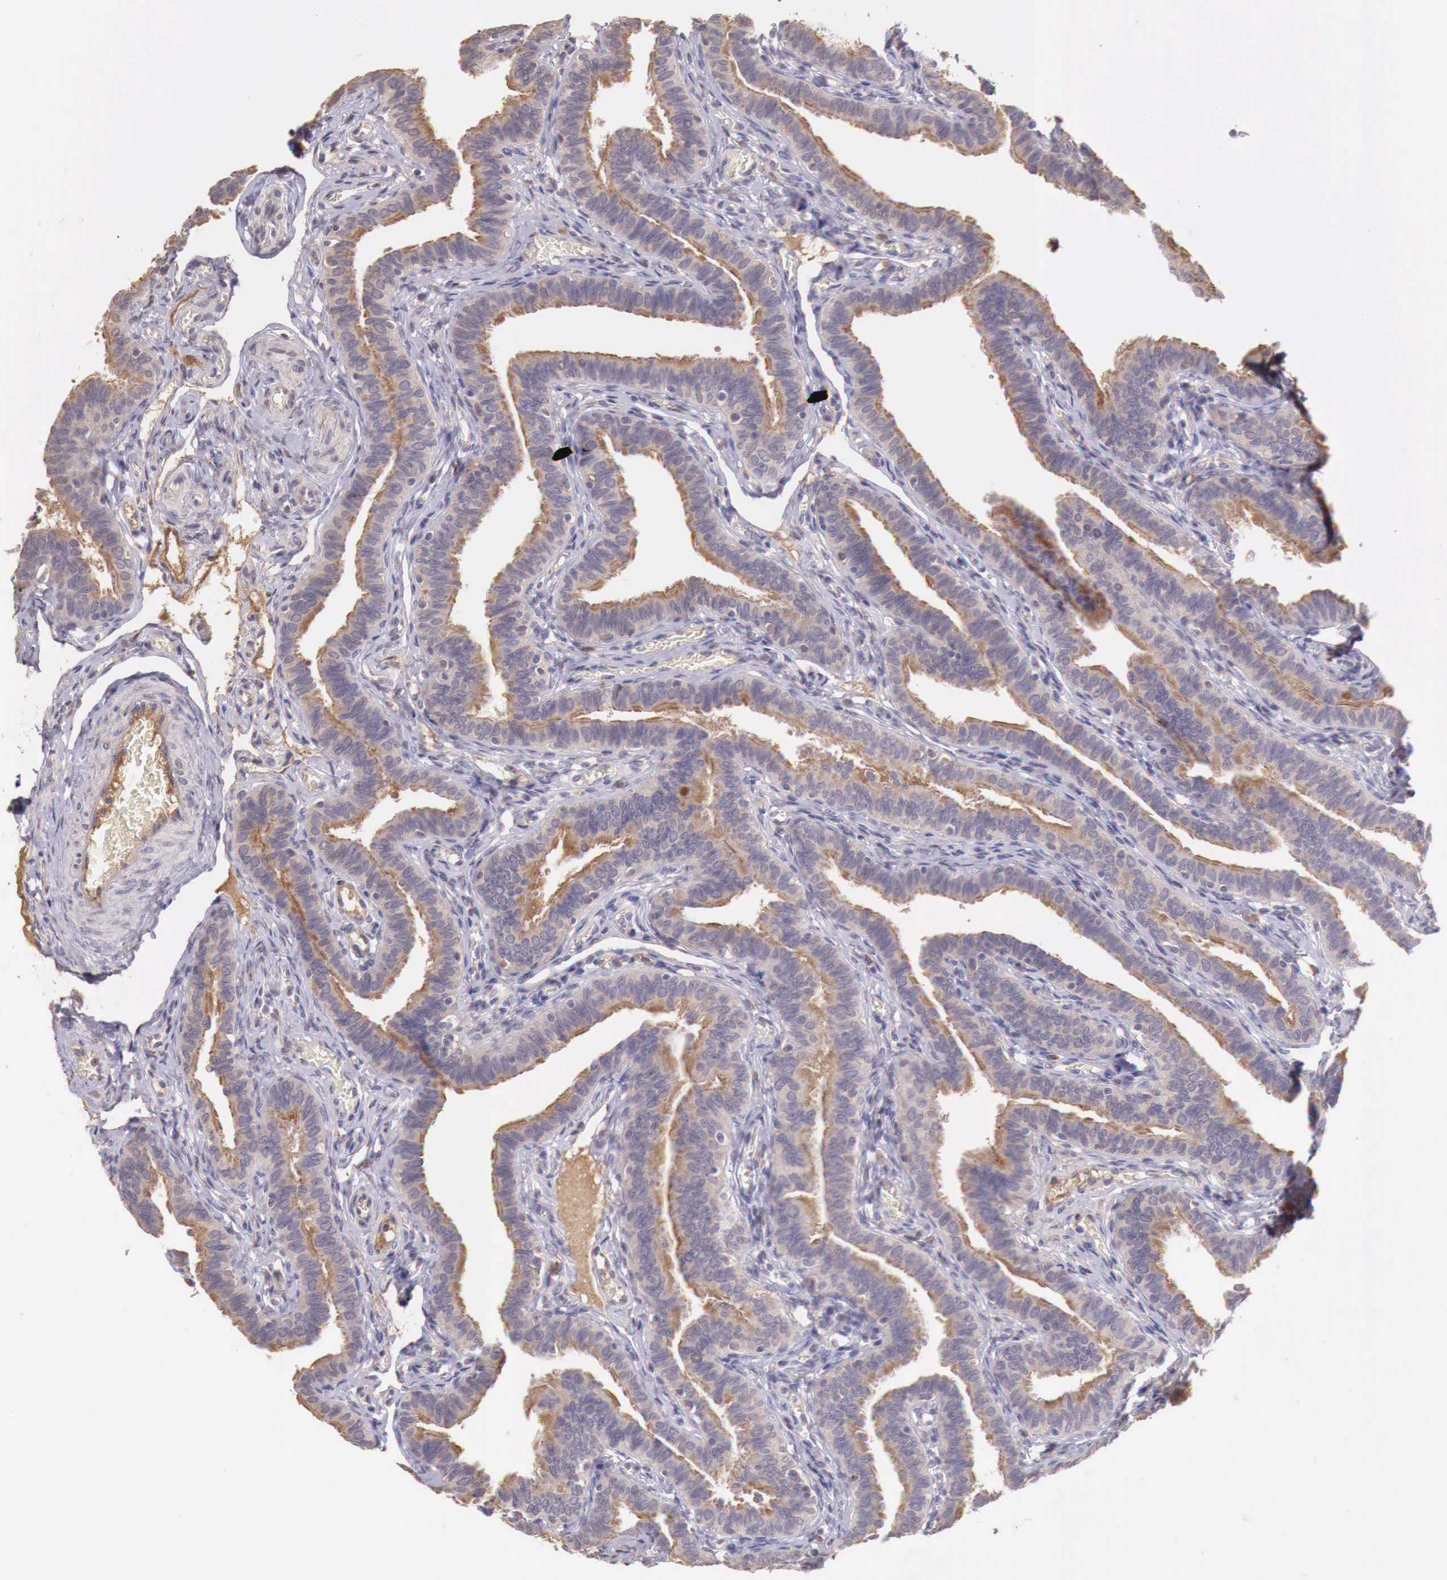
{"staining": {"intensity": "moderate", "quantity": ">75%", "location": "cytoplasmic/membranous"}, "tissue": "fallopian tube", "cell_type": "Glandular cells", "image_type": "normal", "snomed": [{"axis": "morphology", "description": "Normal tissue, NOS"}, {"axis": "topography", "description": "Fallopian tube"}], "caption": "Immunohistochemical staining of unremarkable fallopian tube displays medium levels of moderate cytoplasmic/membranous positivity in about >75% of glandular cells. The protein of interest is shown in brown color, while the nuclei are stained blue.", "gene": "CHRDL1", "patient": {"sex": "female", "age": 38}}